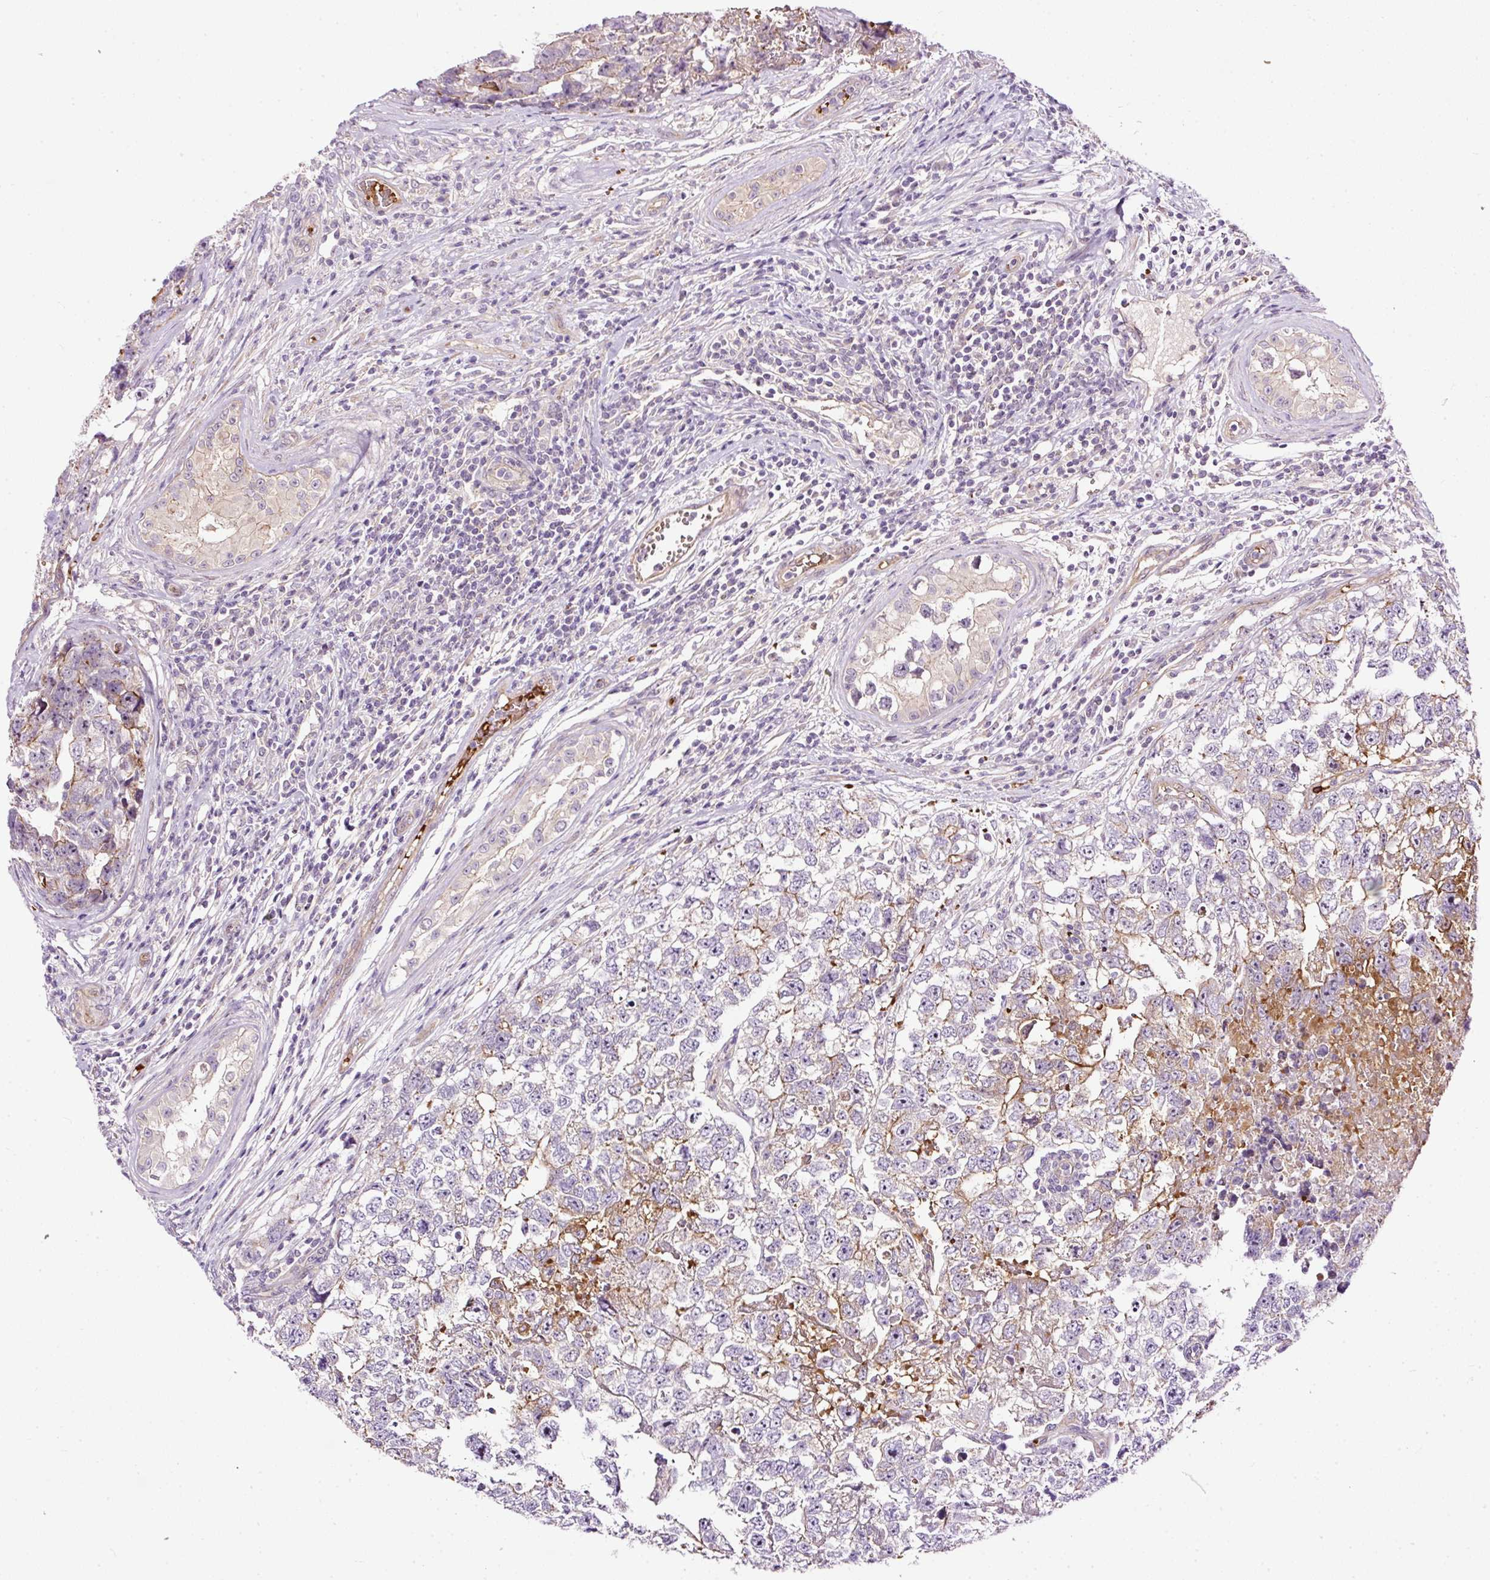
{"staining": {"intensity": "weak", "quantity": "<25%", "location": "cytoplasmic/membranous"}, "tissue": "testis cancer", "cell_type": "Tumor cells", "image_type": "cancer", "snomed": [{"axis": "morphology", "description": "Carcinoma, Embryonal, NOS"}, {"axis": "topography", "description": "Testis"}], "caption": "Immunohistochemistry histopathology image of neoplastic tissue: human testis cancer stained with DAB (3,3'-diaminobenzidine) demonstrates no significant protein staining in tumor cells.", "gene": "USHBP1", "patient": {"sex": "male", "age": 22}}